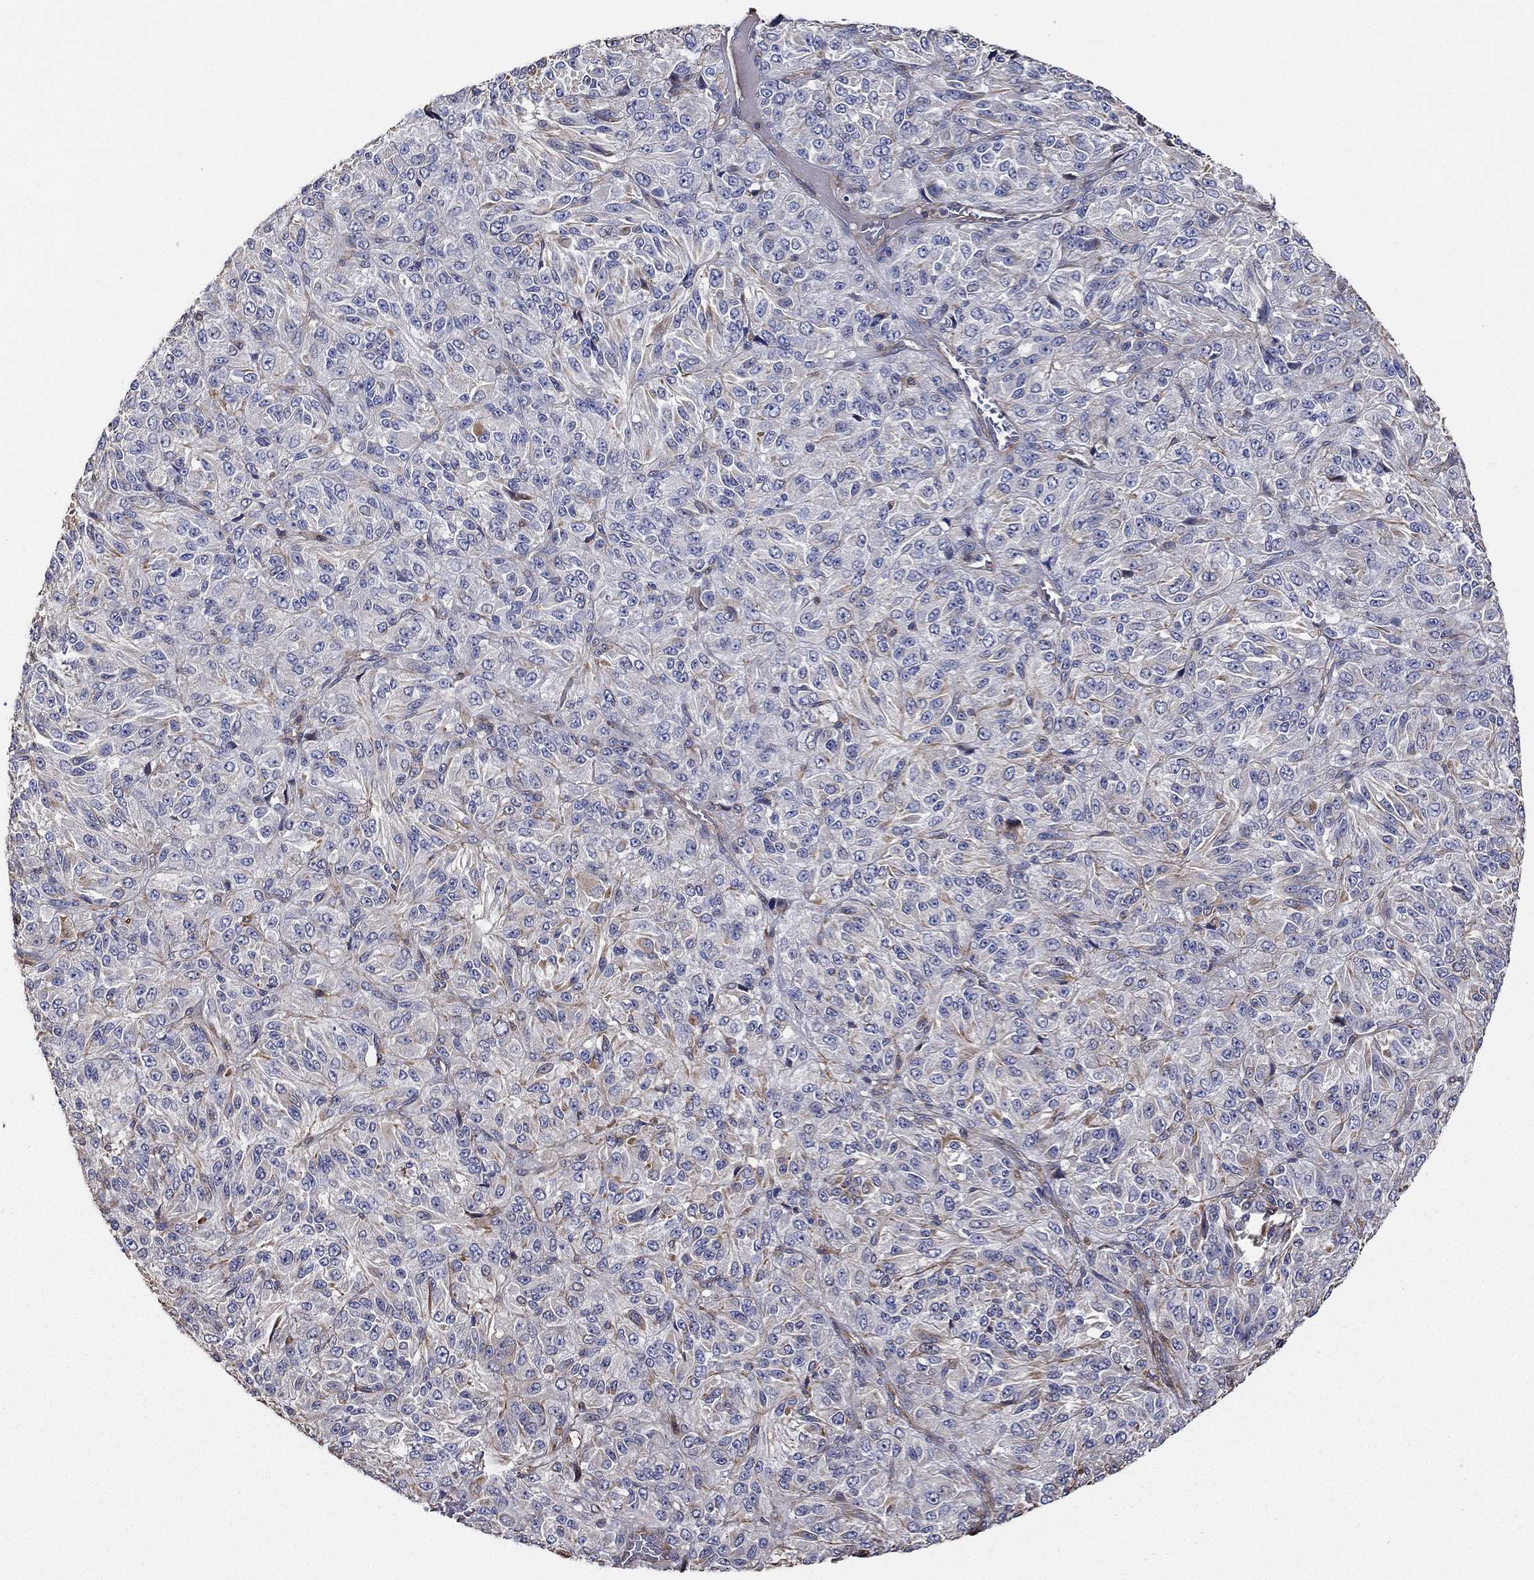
{"staining": {"intensity": "negative", "quantity": "none", "location": "none"}, "tissue": "melanoma", "cell_type": "Tumor cells", "image_type": "cancer", "snomed": [{"axis": "morphology", "description": "Malignant melanoma, Metastatic site"}, {"axis": "topography", "description": "Brain"}], "caption": "Melanoma stained for a protein using immunohistochemistry shows no positivity tumor cells.", "gene": "NPHP1", "patient": {"sex": "female", "age": 56}}